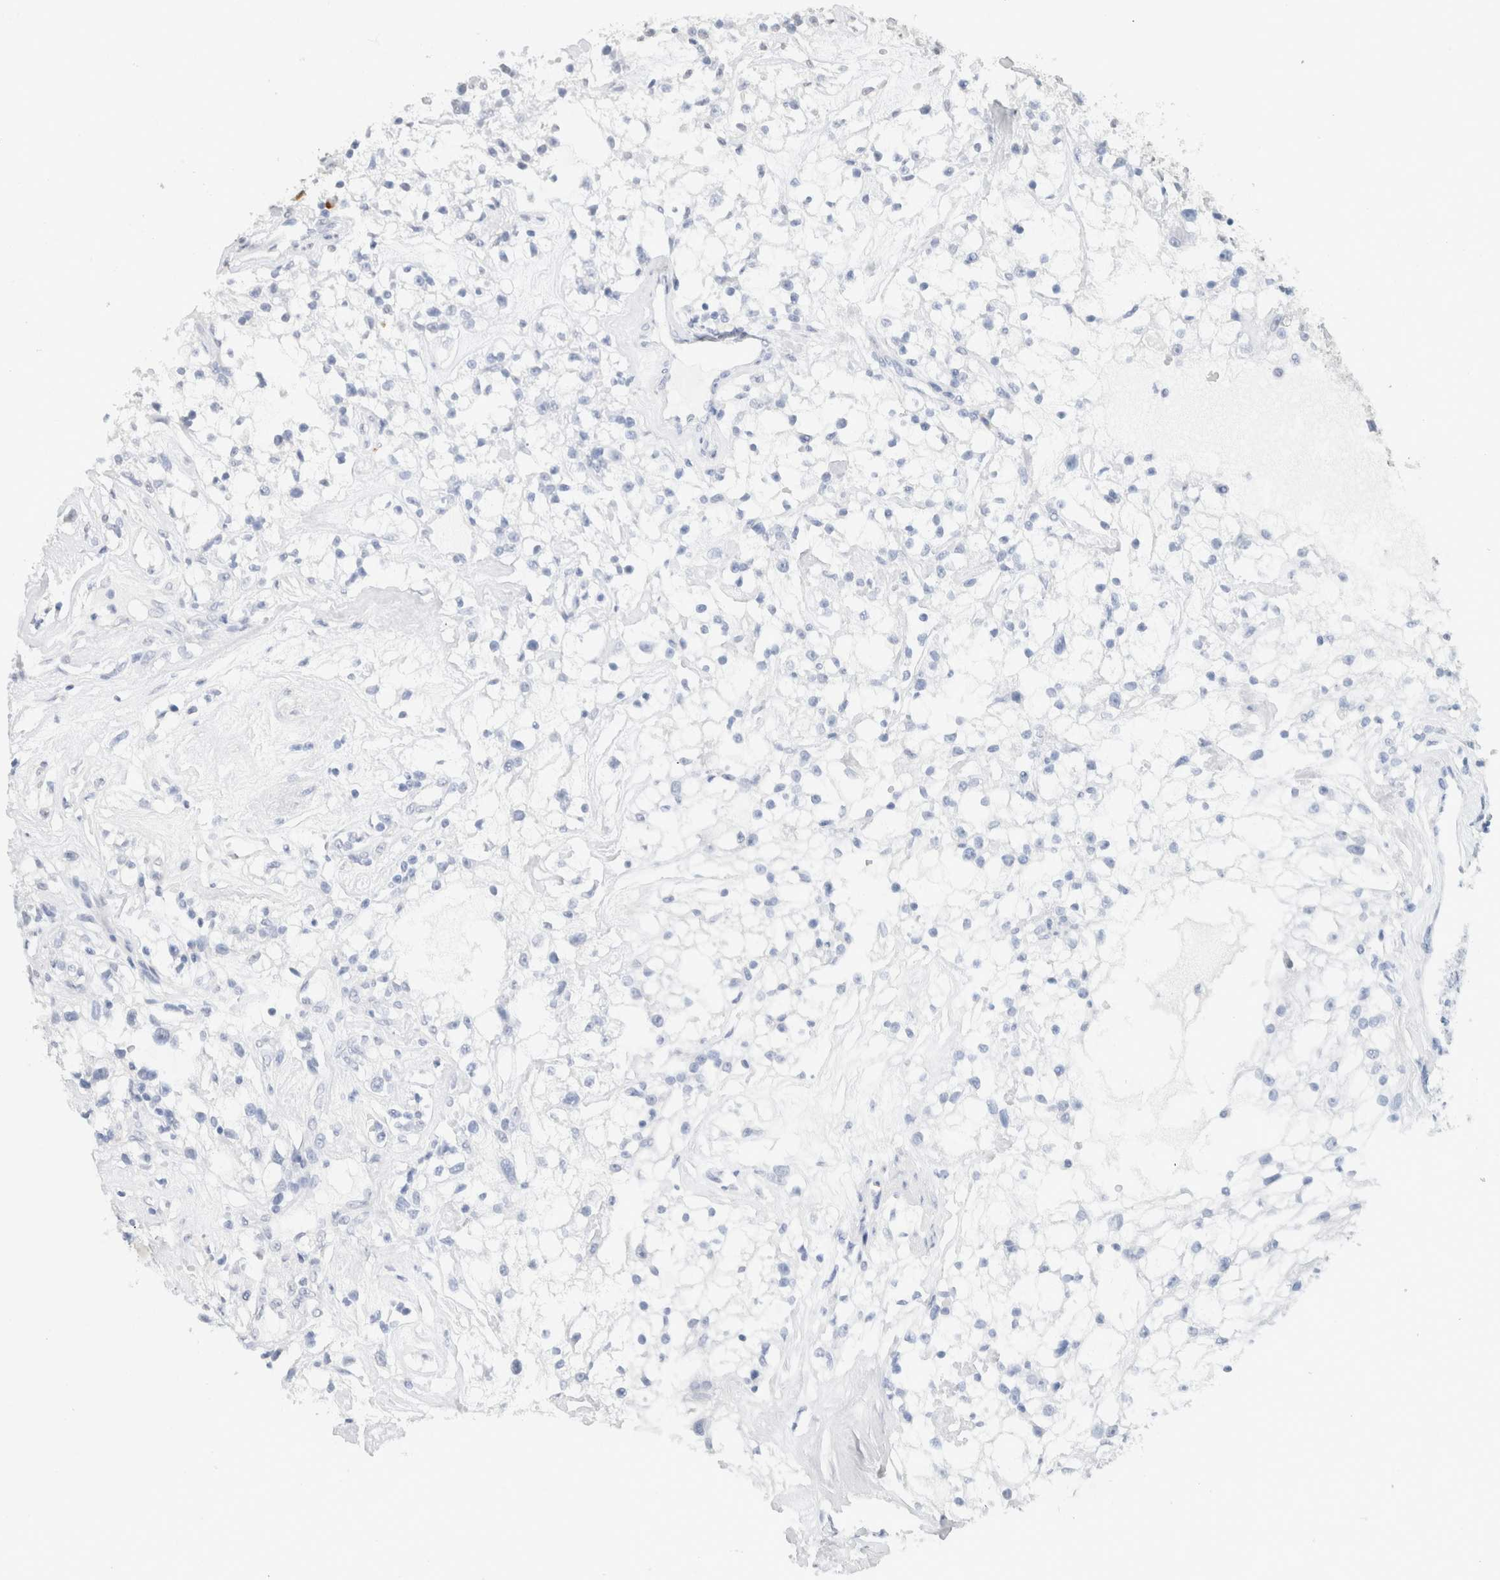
{"staining": {"intensity": "negative", "quantity": "none", "location": "none"}, "tissue": "renal cancer", "cell_type": "Tumor cells", "image_type": "cancer", "snomed": [{"axis": "morphology", "description": "Adenocarcinoma, NOS"}, {"axis": "topography", "description": "Kidney"}], "caption": "High magnification brightfield microscopy of renal cancer stained with DAB (brown) and counterstained with hematoxylin (blue): tumor cells show no significant staining.", "gene": "CD80", "patient": {"sex": "female", "age": 60}}